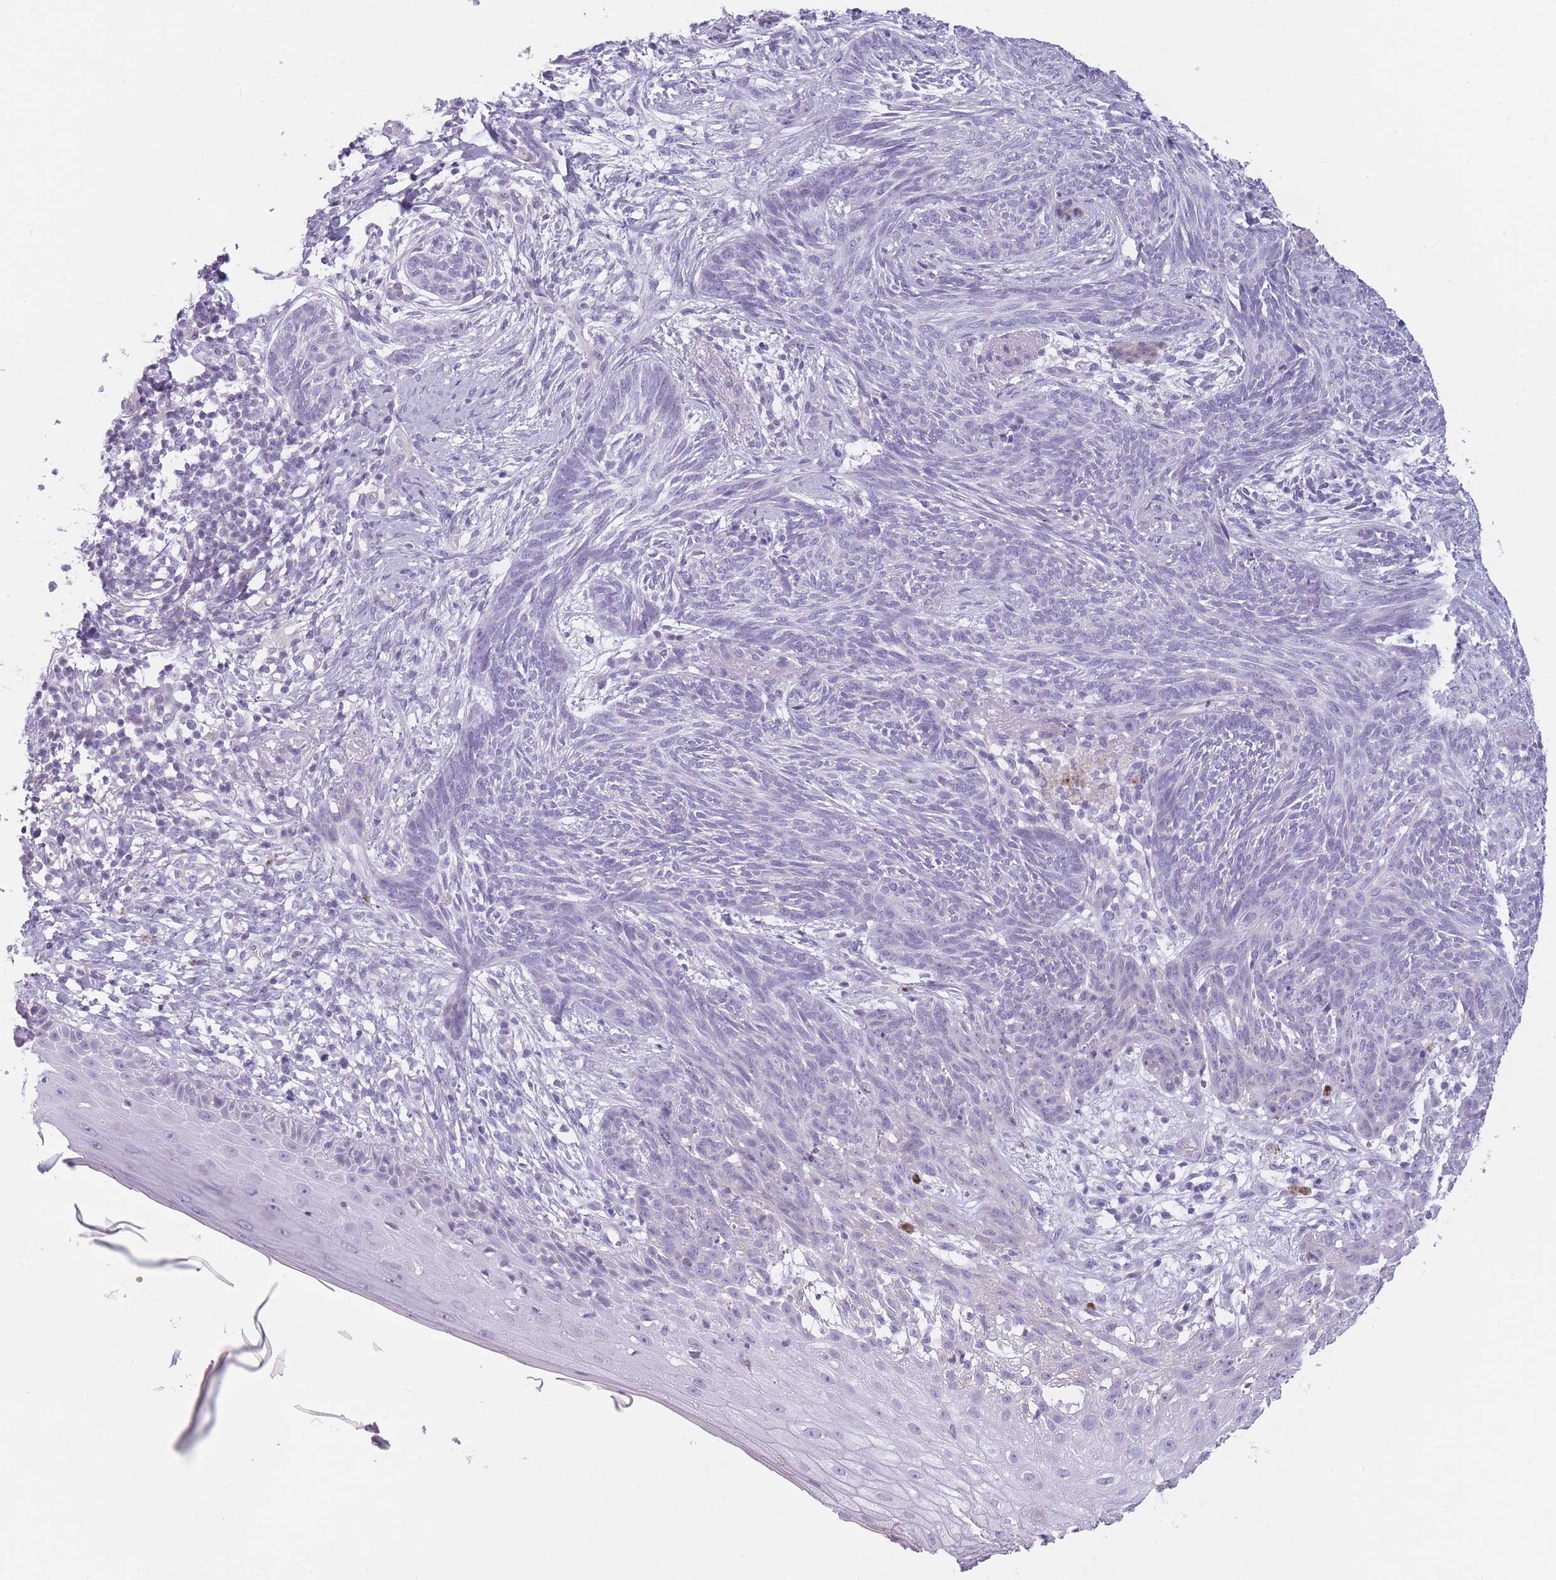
{"staining": {"intensity": "negative", "quantity": "none", "location": "none"}, "tissue": "skin cancer", "cell_type": "Tumor cells", "image_type": "cancer", "snomed": [{"axis": "morphology", "description": "Basal cell carcinoma"}, {"axis": "topography", "description": "Skin"}], "caption": "Skin cancer stained for a protein using immunohistochemistry demonstrates no expression tumor cells.", "gene": "GGT1", "patient": {"sex": "male", "age": 73}}